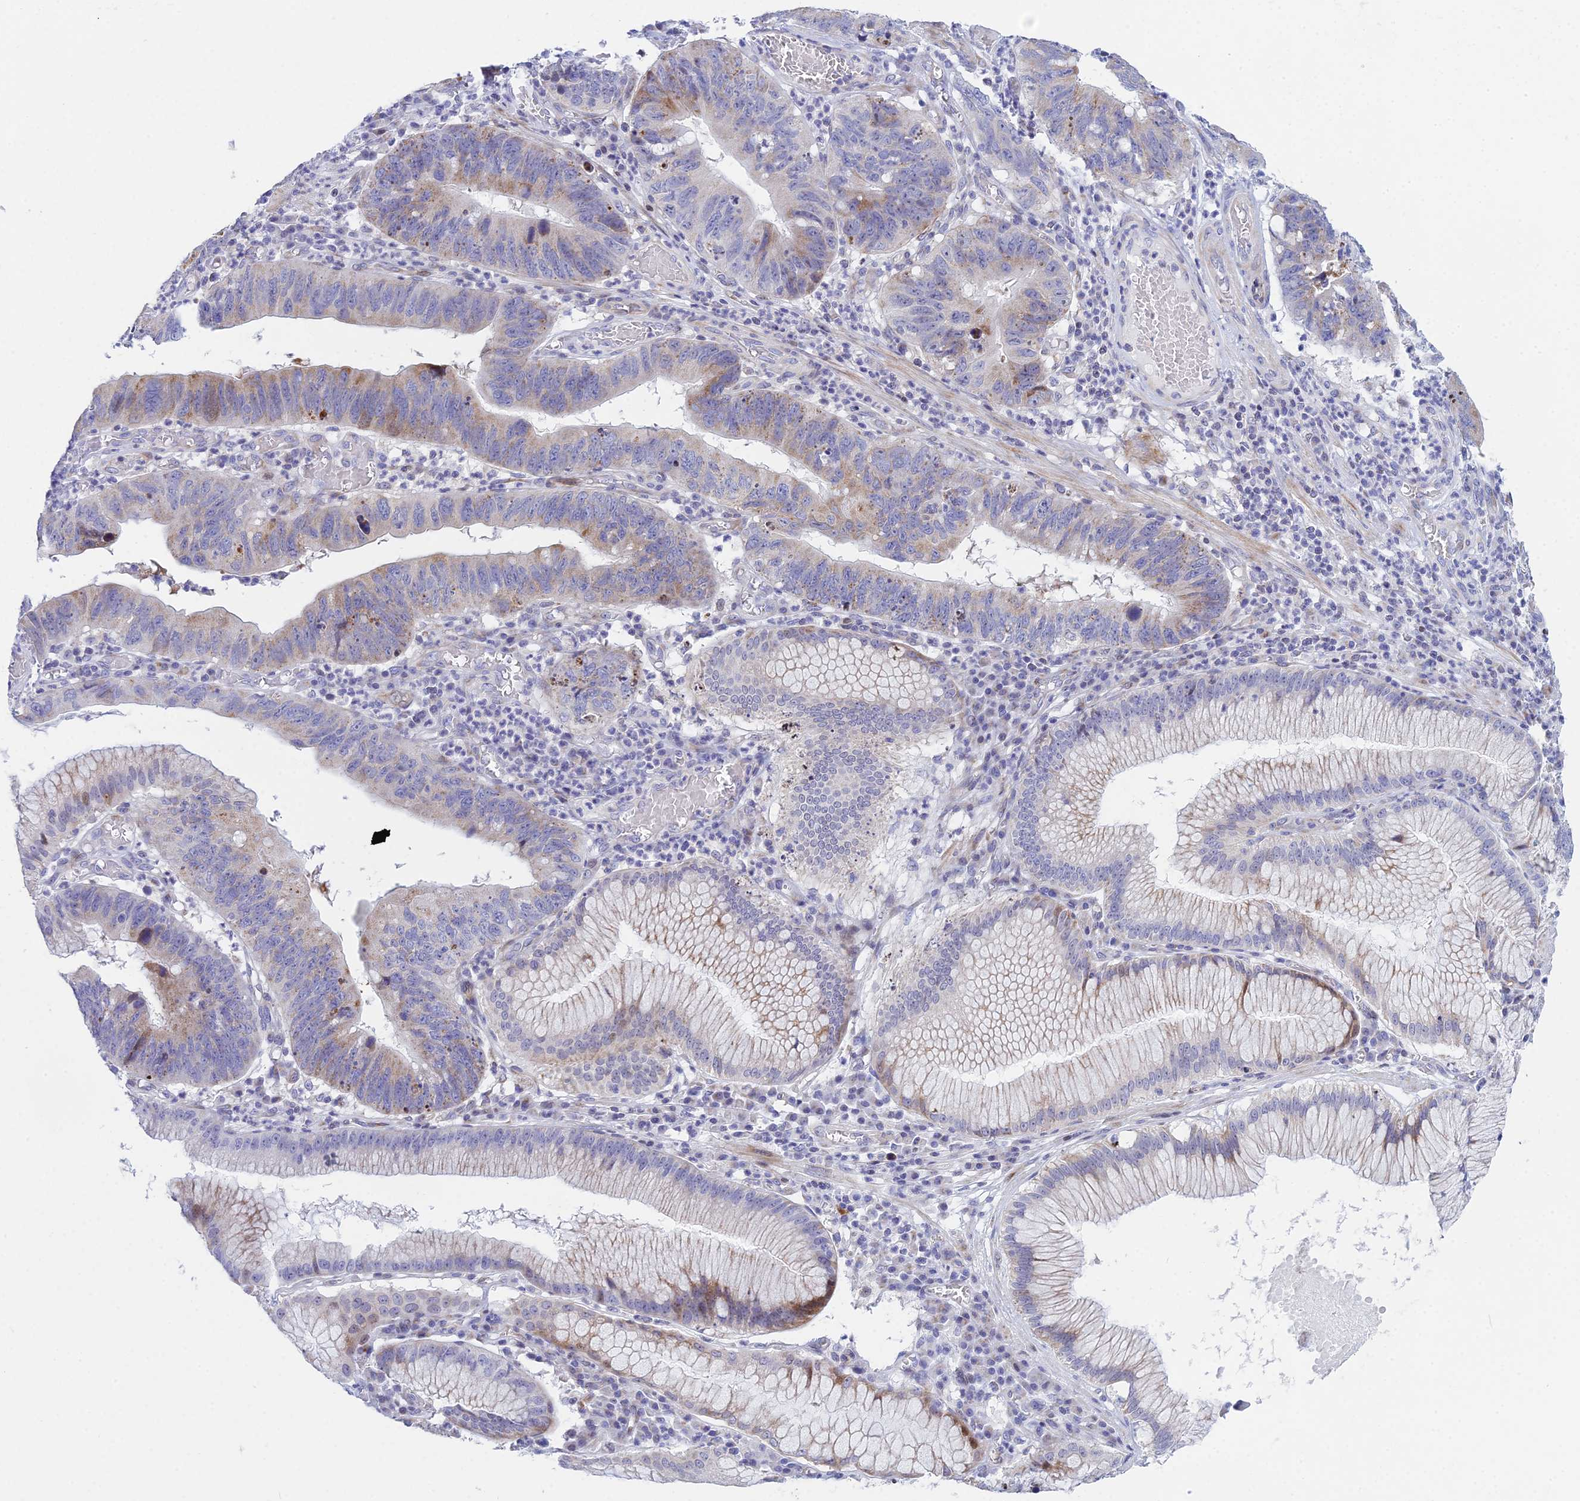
{"staining": {"intensity": "weak", "quantity": "25%-75%", "location": "cytoplasmic/membranous"}, "tissue": "stomach cancer", "cell_type": "Tumor cells", "image_type": "cancer", "snomed": [{"axis": "morphology", "description": "Adenocarcinoma, NOS"}, {"axis": "topography", "description": "Stomach"}], "caption": "Immunohistochemical staining of human stomach cancer shows weak cytoplasmic/membranous protein staining in approximately 25%-75% of tumor cells.", "gene": "PRR13", "patient": {"sex": "male", "age": 59}}